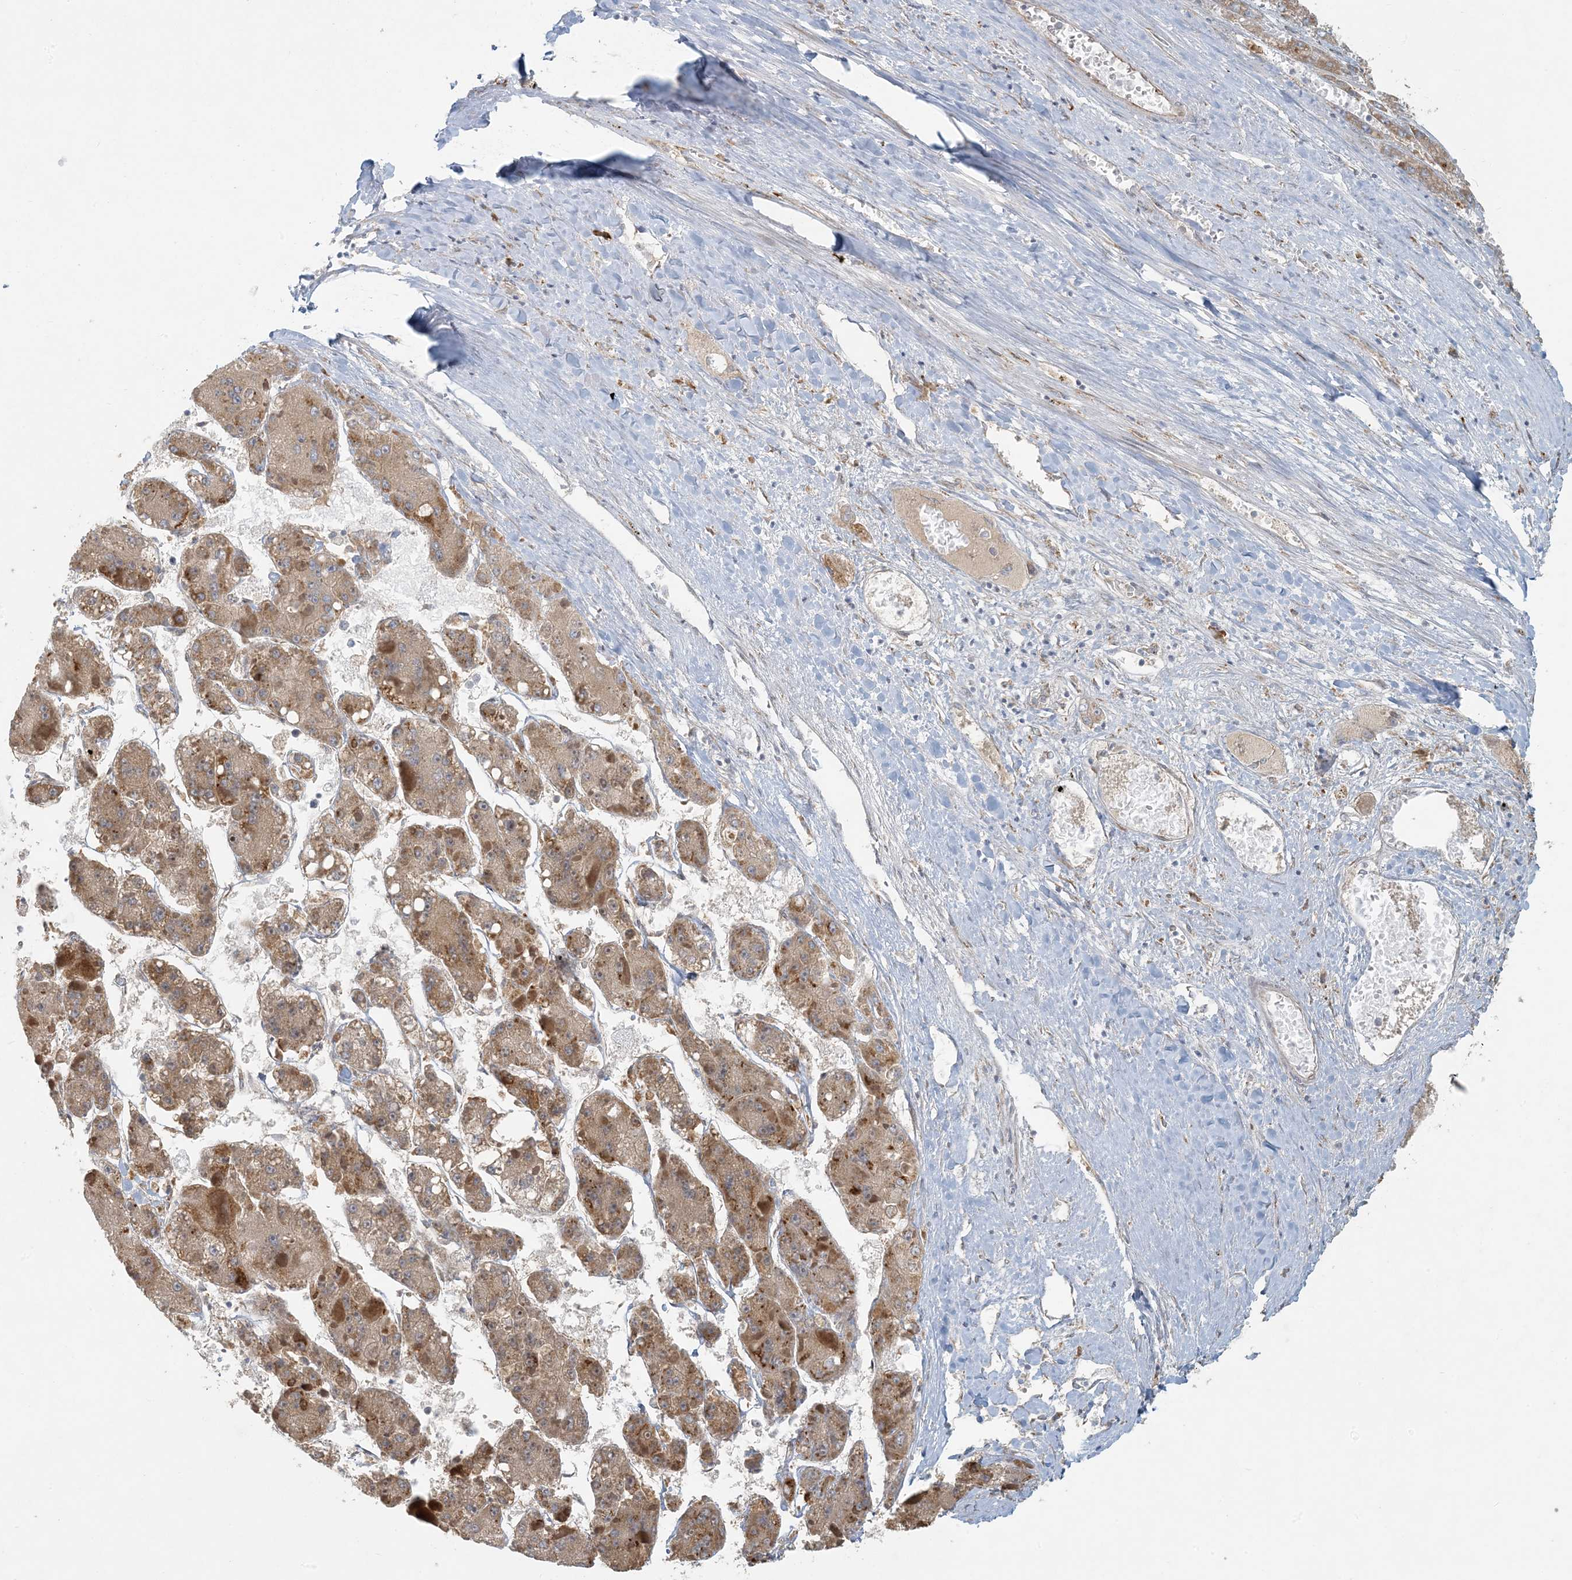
{"staining": {"intensity": "moderate", "quantity": ">75%", "location": "cytoplasmic/membranous,nuclear"}, "tissue": "liver cancer", "cell_type": "Tumor cells", "image_type": "cancer", "snomed": [{"axis": "morphology", "description": "Carcinoma, Hepatocellular, NOS"}, {"axis": "topography", "description": "Liver"}], "caption": "Liver cancer (hepatocellular carcinoma) stained with a protein marker demonstrates moderate staining in tumor cells.", "gene": "HACL1", "patient": {"sex": "female", "age": 73}}